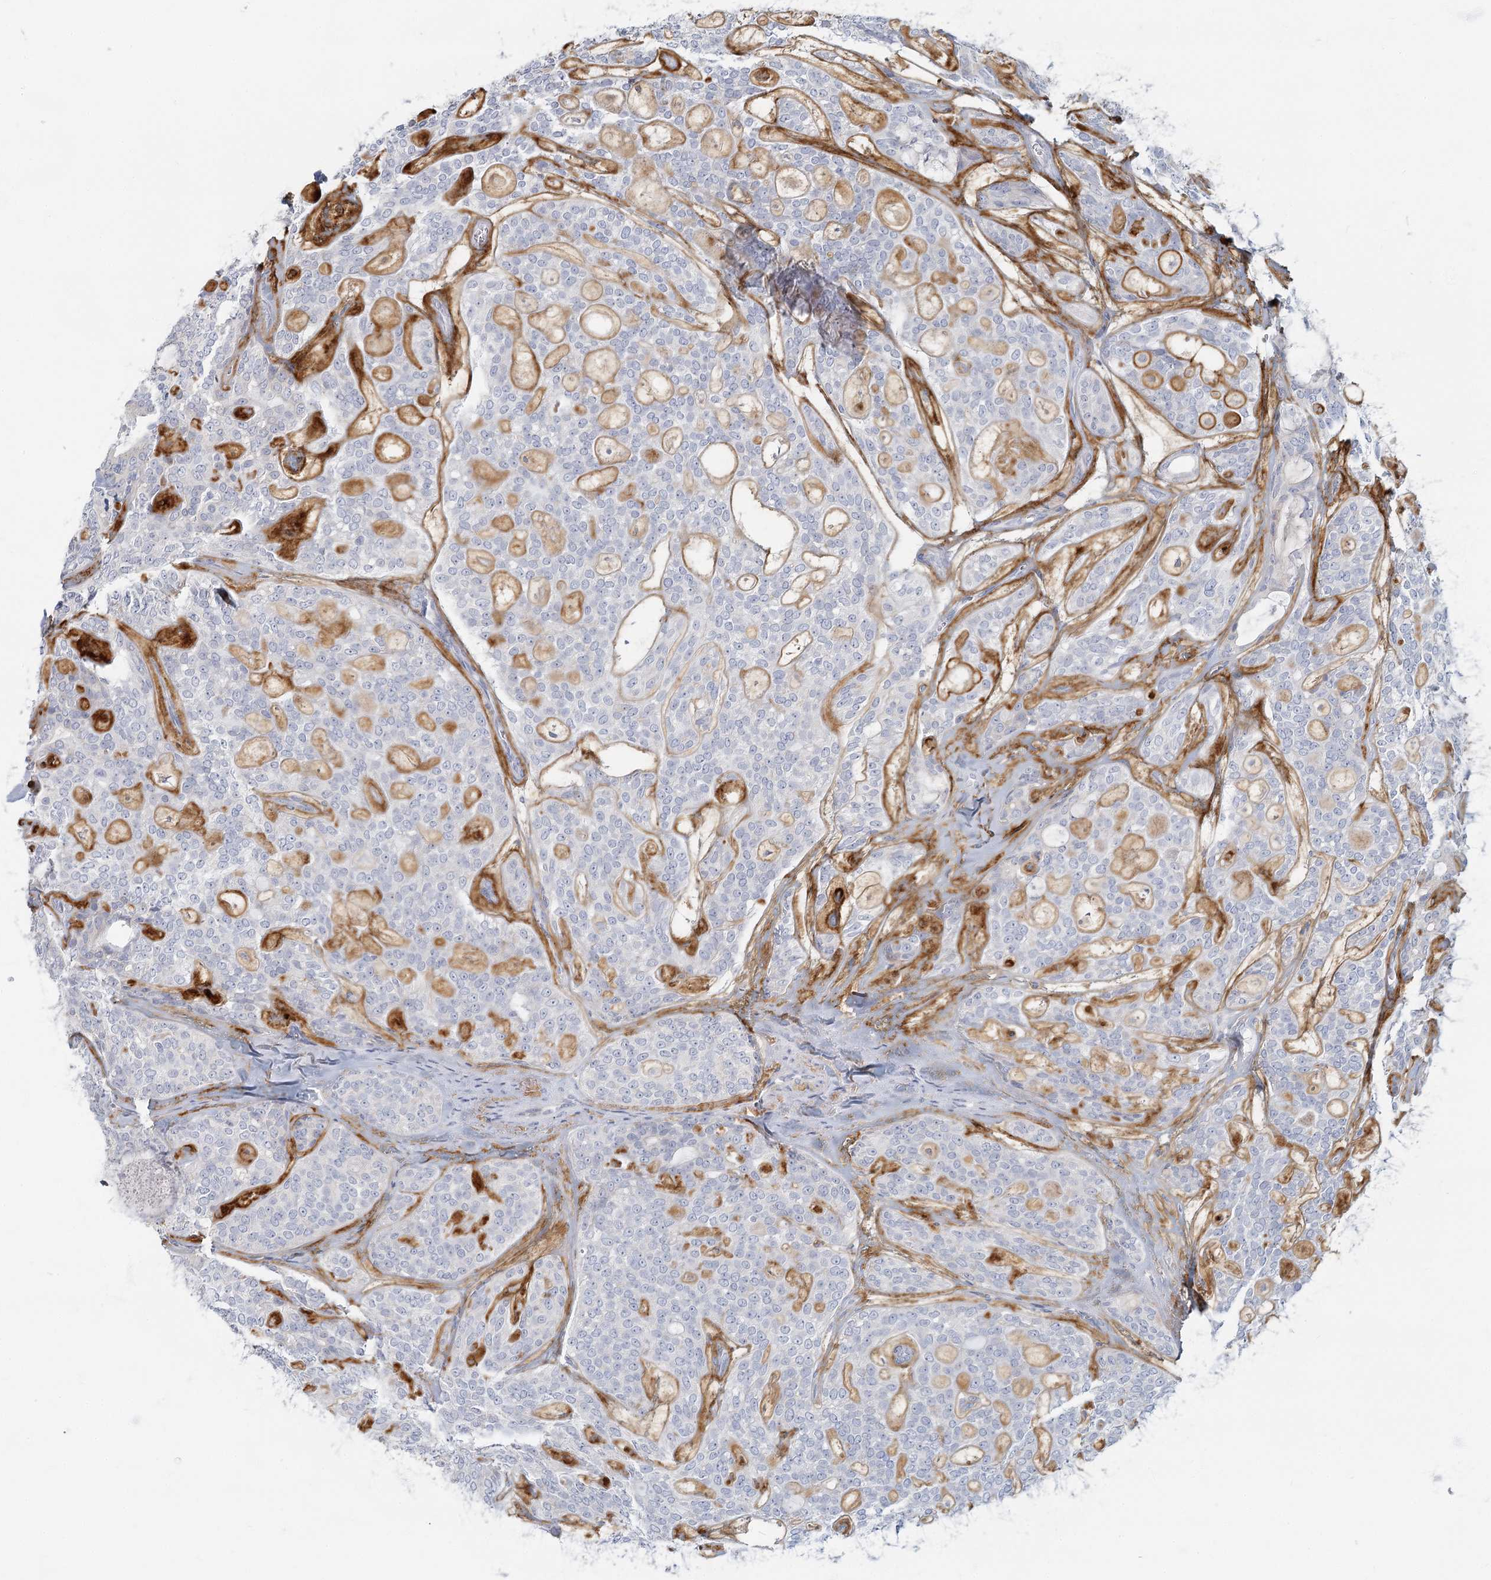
{"staining": {"intensity": "negative", "quantity": "none", "location": "none"}, "tissue": "head and neck cancer", "cell_type": "Tumor cells", "image_type": "cancer", "snomed": [{"axis": "morphology", "description": "Adenocarcinoma, NOS"}, {"axis": "topography", "description": "Head-Neck"}], "caption": "Head and neck cancer (adenocarcinoma) stained for a protein using IHC demonstrates no staining tumor cells.", "gene": "FAM110C", "patient": {"sex": "male", "age": 66}}